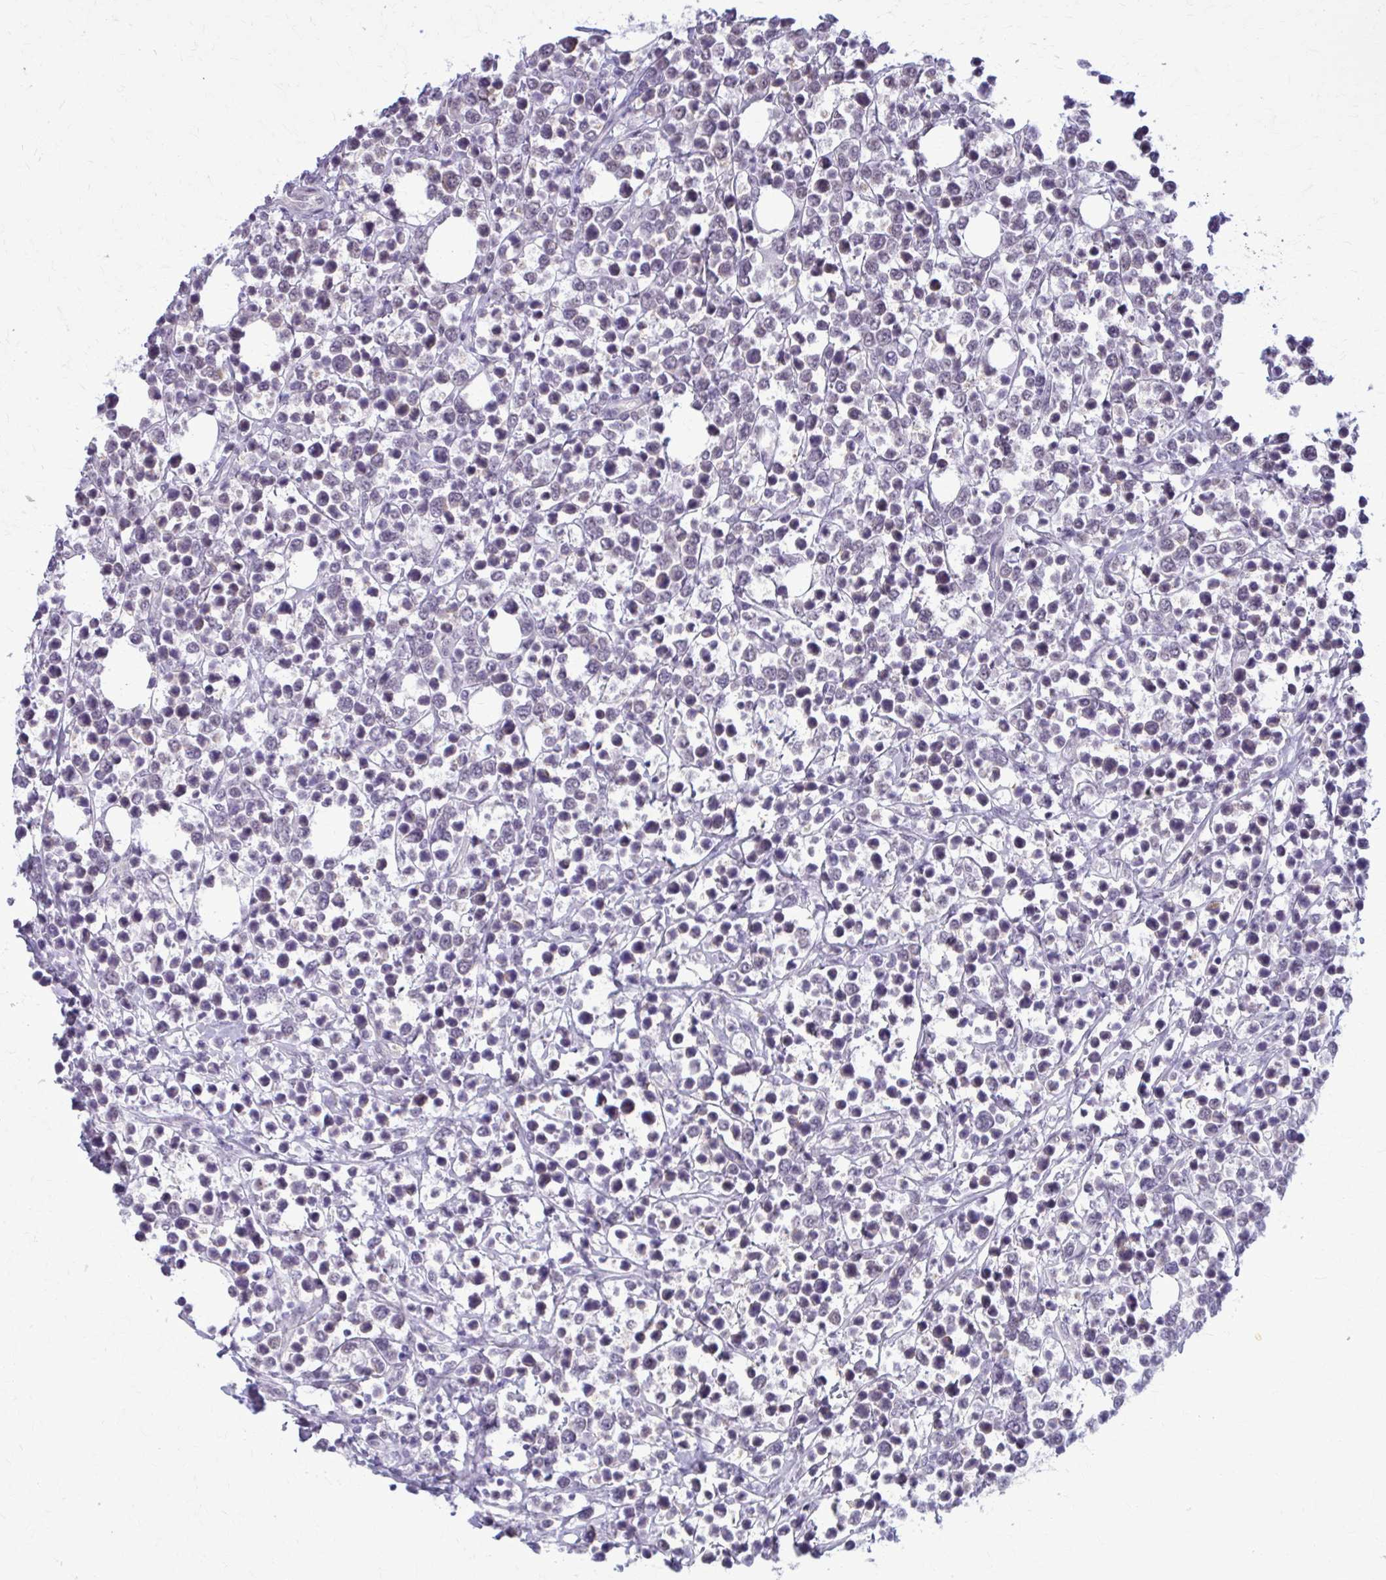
{"staining": {"intensity": "negative", "quantity": "none", "location": "none"}, "tissue": "lymphoma", "cell_type": "Tumor cells", "image_type": "cancer", "snomed": [{"axis": "morphology", "description": "Malignant lymphoma, non-Hodgkin's type, Low grade"}, {"axis": "topography", "description": "Lymph node"}], "caption": "DAB (3,3'-diaminobenzidine) immunohistochemical staining of human lymphoma displays no significant positivity in tumor cells.", "gene": "NUMBL", "patient": {"sex": "male", "age": 60}}